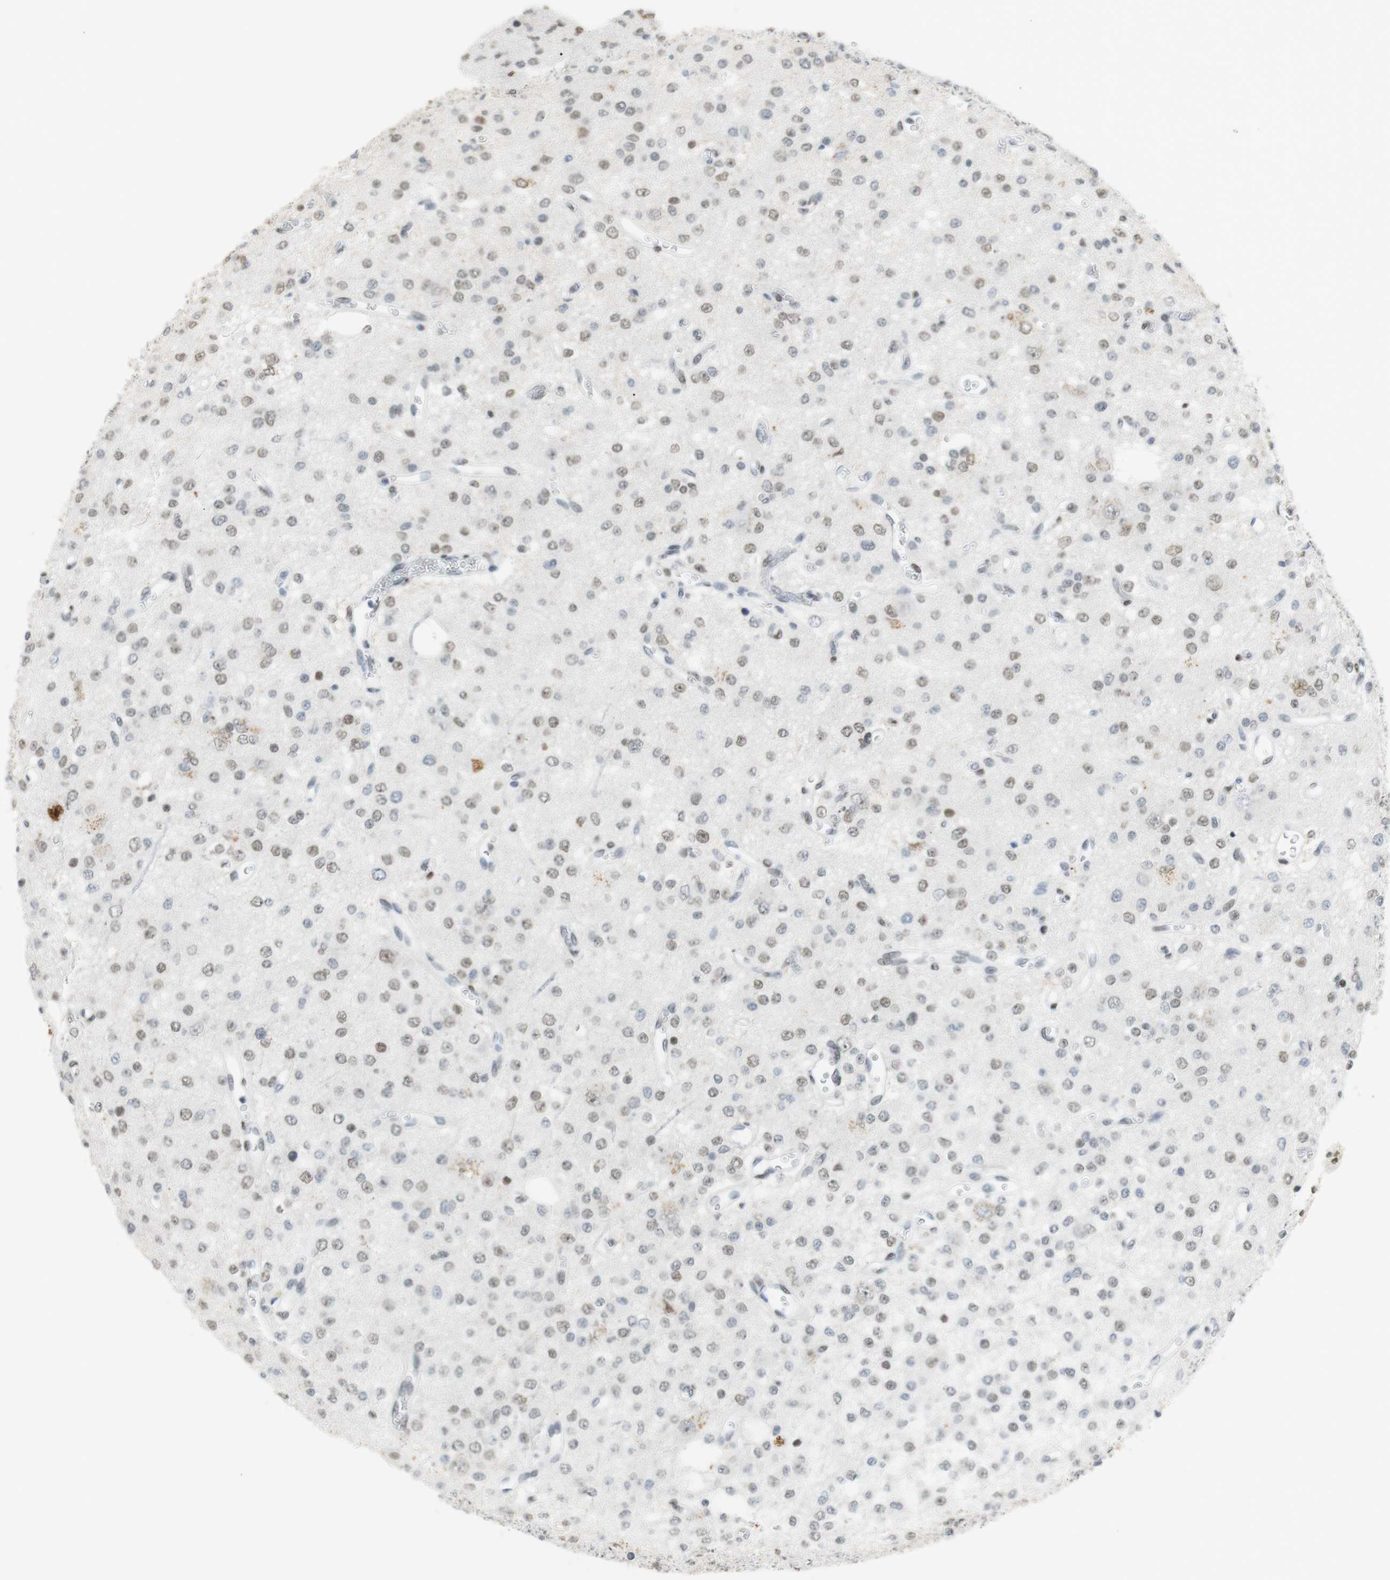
{"staining": {"intensity": "weak", "quantity": "25%-75%", "location": "nuclear"}, "tissue": "glioma", "cell_type": "Tumor cells", "image_type": "cancer", "snomed": [{"axis": "morphology", "description": "Glioma, malignant, Low grade"}, {"axis": "topography", "description": "Brain"}], "caption": "Immunohistochemical staining of human low-grade glioma (malignant) exhibits low levels of weak nuclear protein positivity in about 25%-75% of tumor cells.", "gene": "BMI1", "patient": {"sex": "male", "age": 38}}